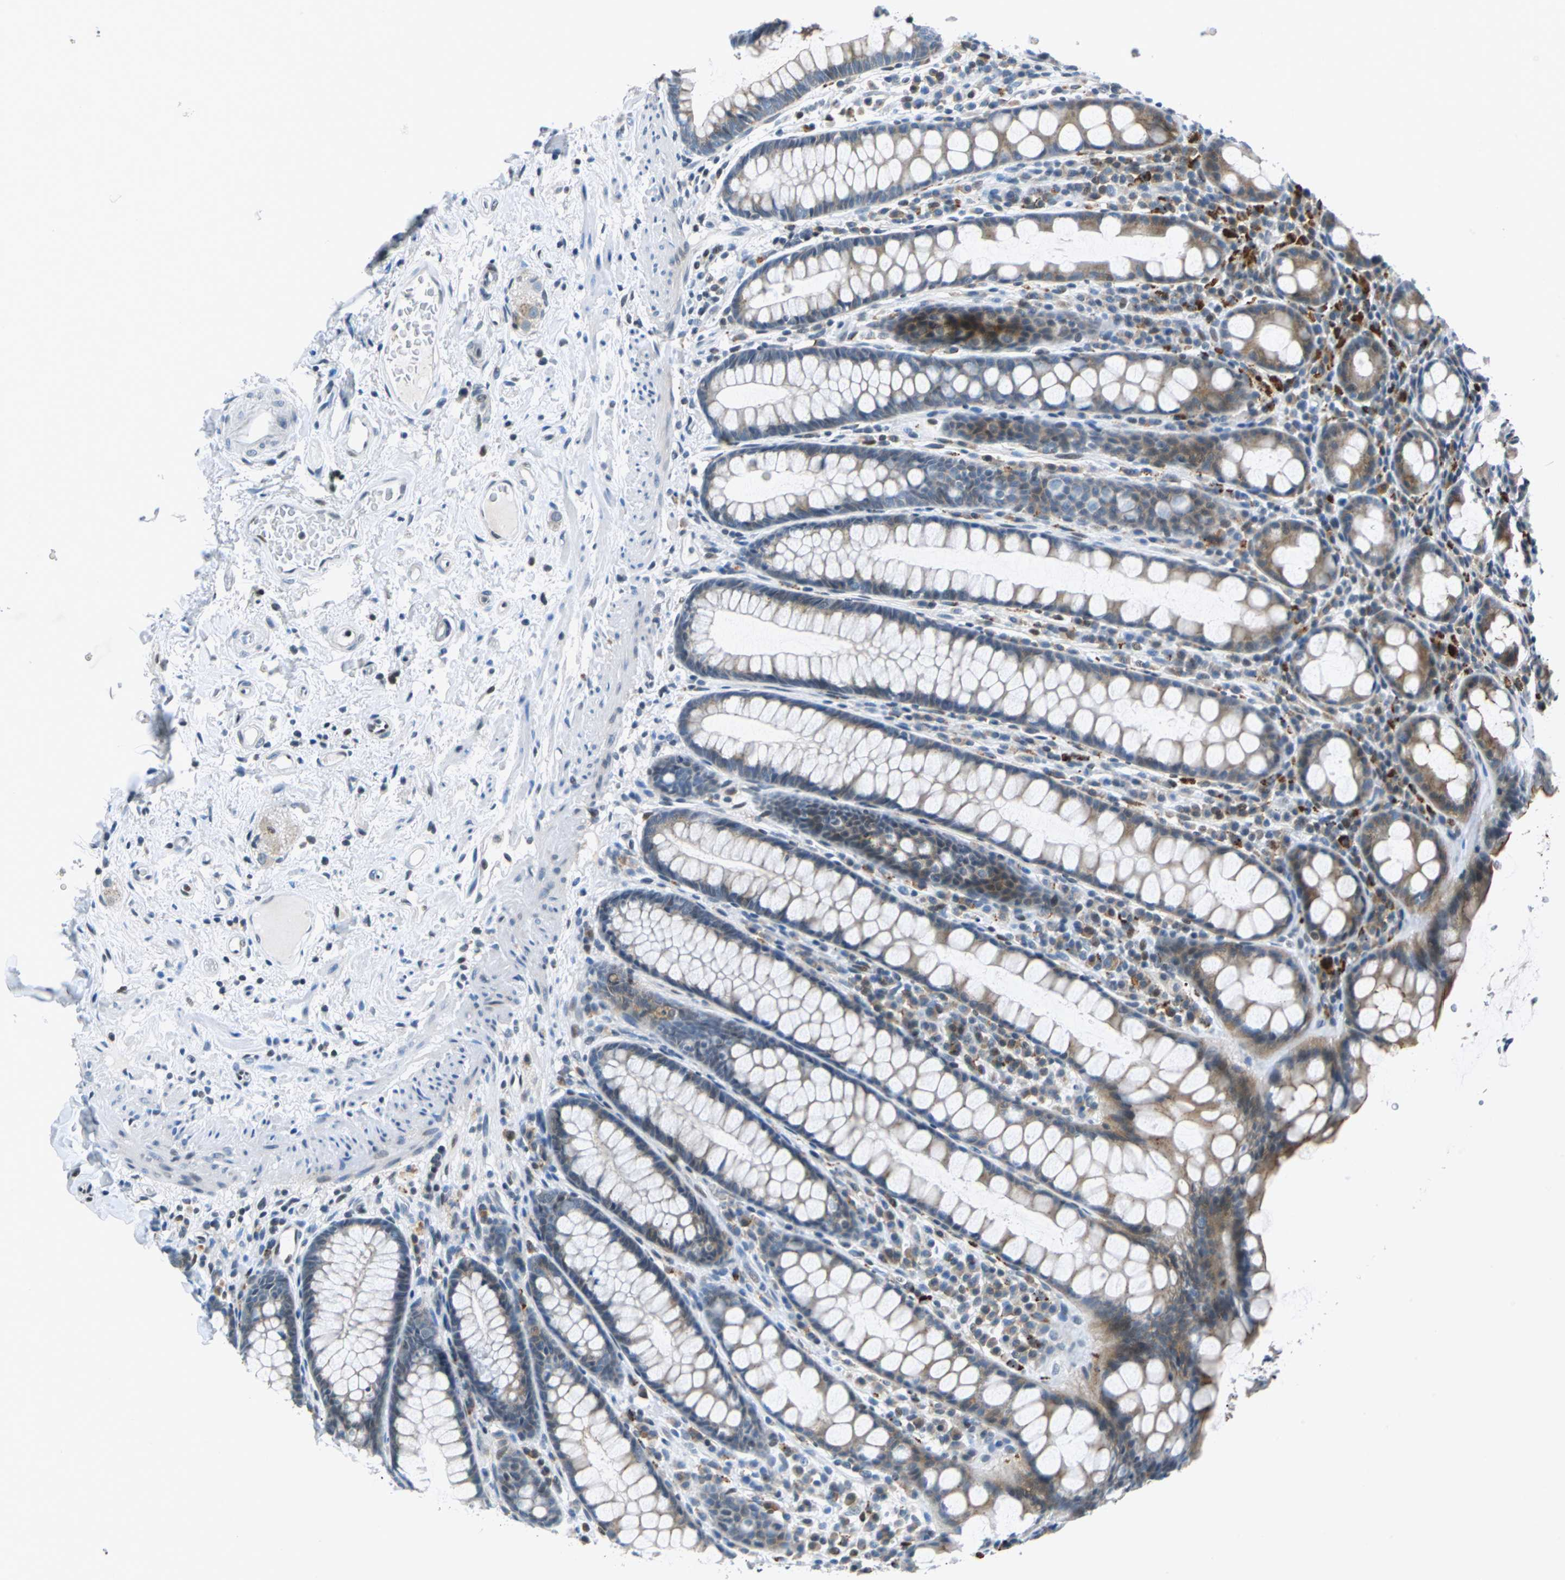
{"staining": {"intensity": "moderate", "quantity": "25%-75%", "location": "cytoplasmic/membranous"}, "tissue": "rectum", "cell_type": "Glandular cells", "image_type": "normal", "snomed": [{"axis": "morphology", "description": "Normal tissue, NOS"}, {"axis": "topography", "description": "Rectum"}], "caption": "Glandular cells show medium levels of moderate cytoplasmic/membranous staining in approximately 25%-75% of cells in normal rectum.", "gene": "HCFC2", "patient": {"sex": "male", "age": 92}}